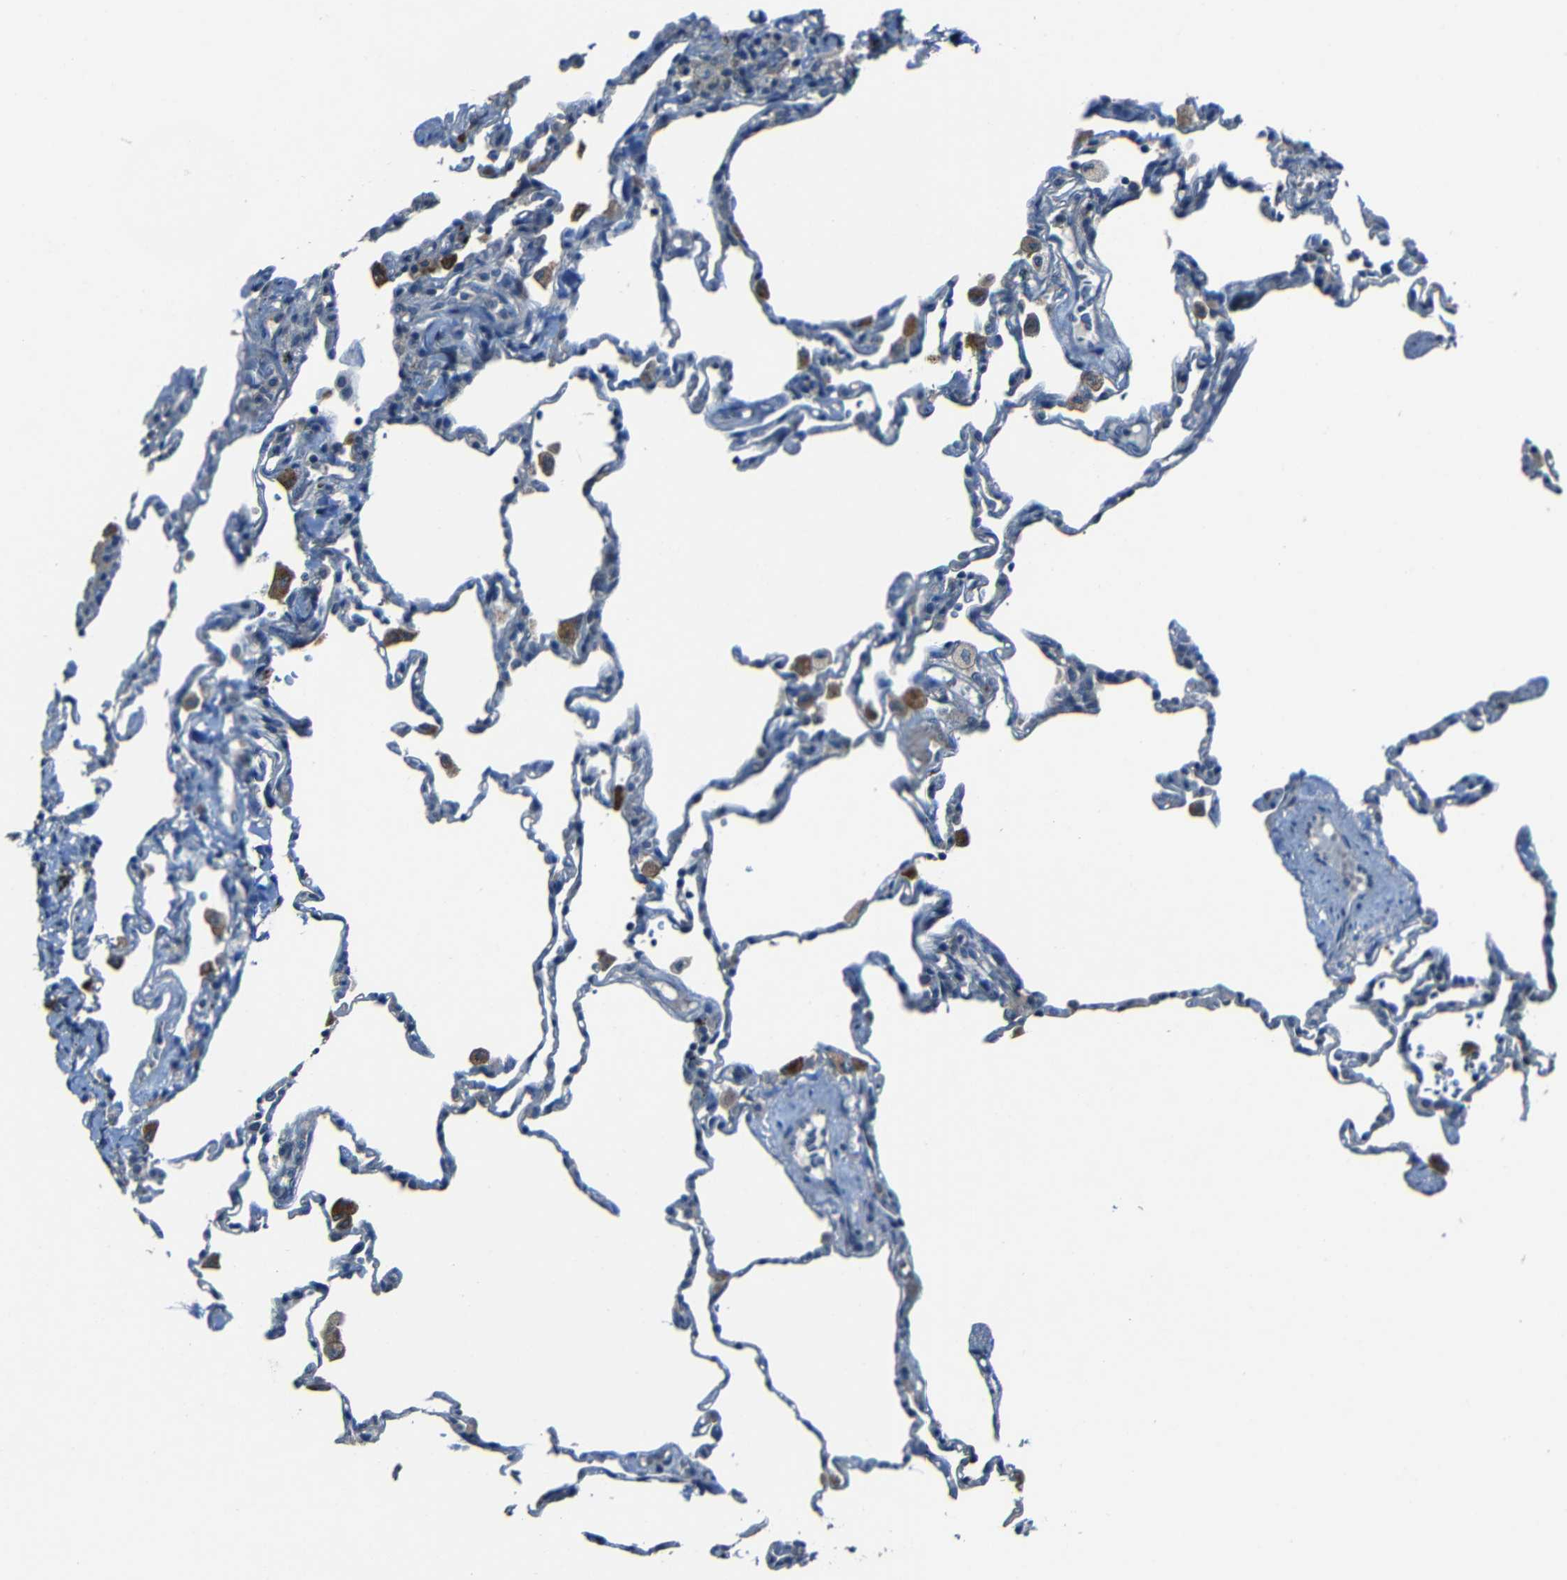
{"staining": {"intensity": "negative", "quantity": "none", "location": "none"}, "tissue": "lung", "cell_type": "Alveolar cells", "image_type": "normal", "snomed": [{"axis": "morphology", "description": "Normal tissue, NOS"}, {"axis": "topography", "description": "Lung"}], "caption": "Alveolar cells are negative for brown protein staining in benign lung. (IHC, brightfield microscopy, high magnification).", "gene": "SLA", "patient": {"sex": "male", "age": 59}}